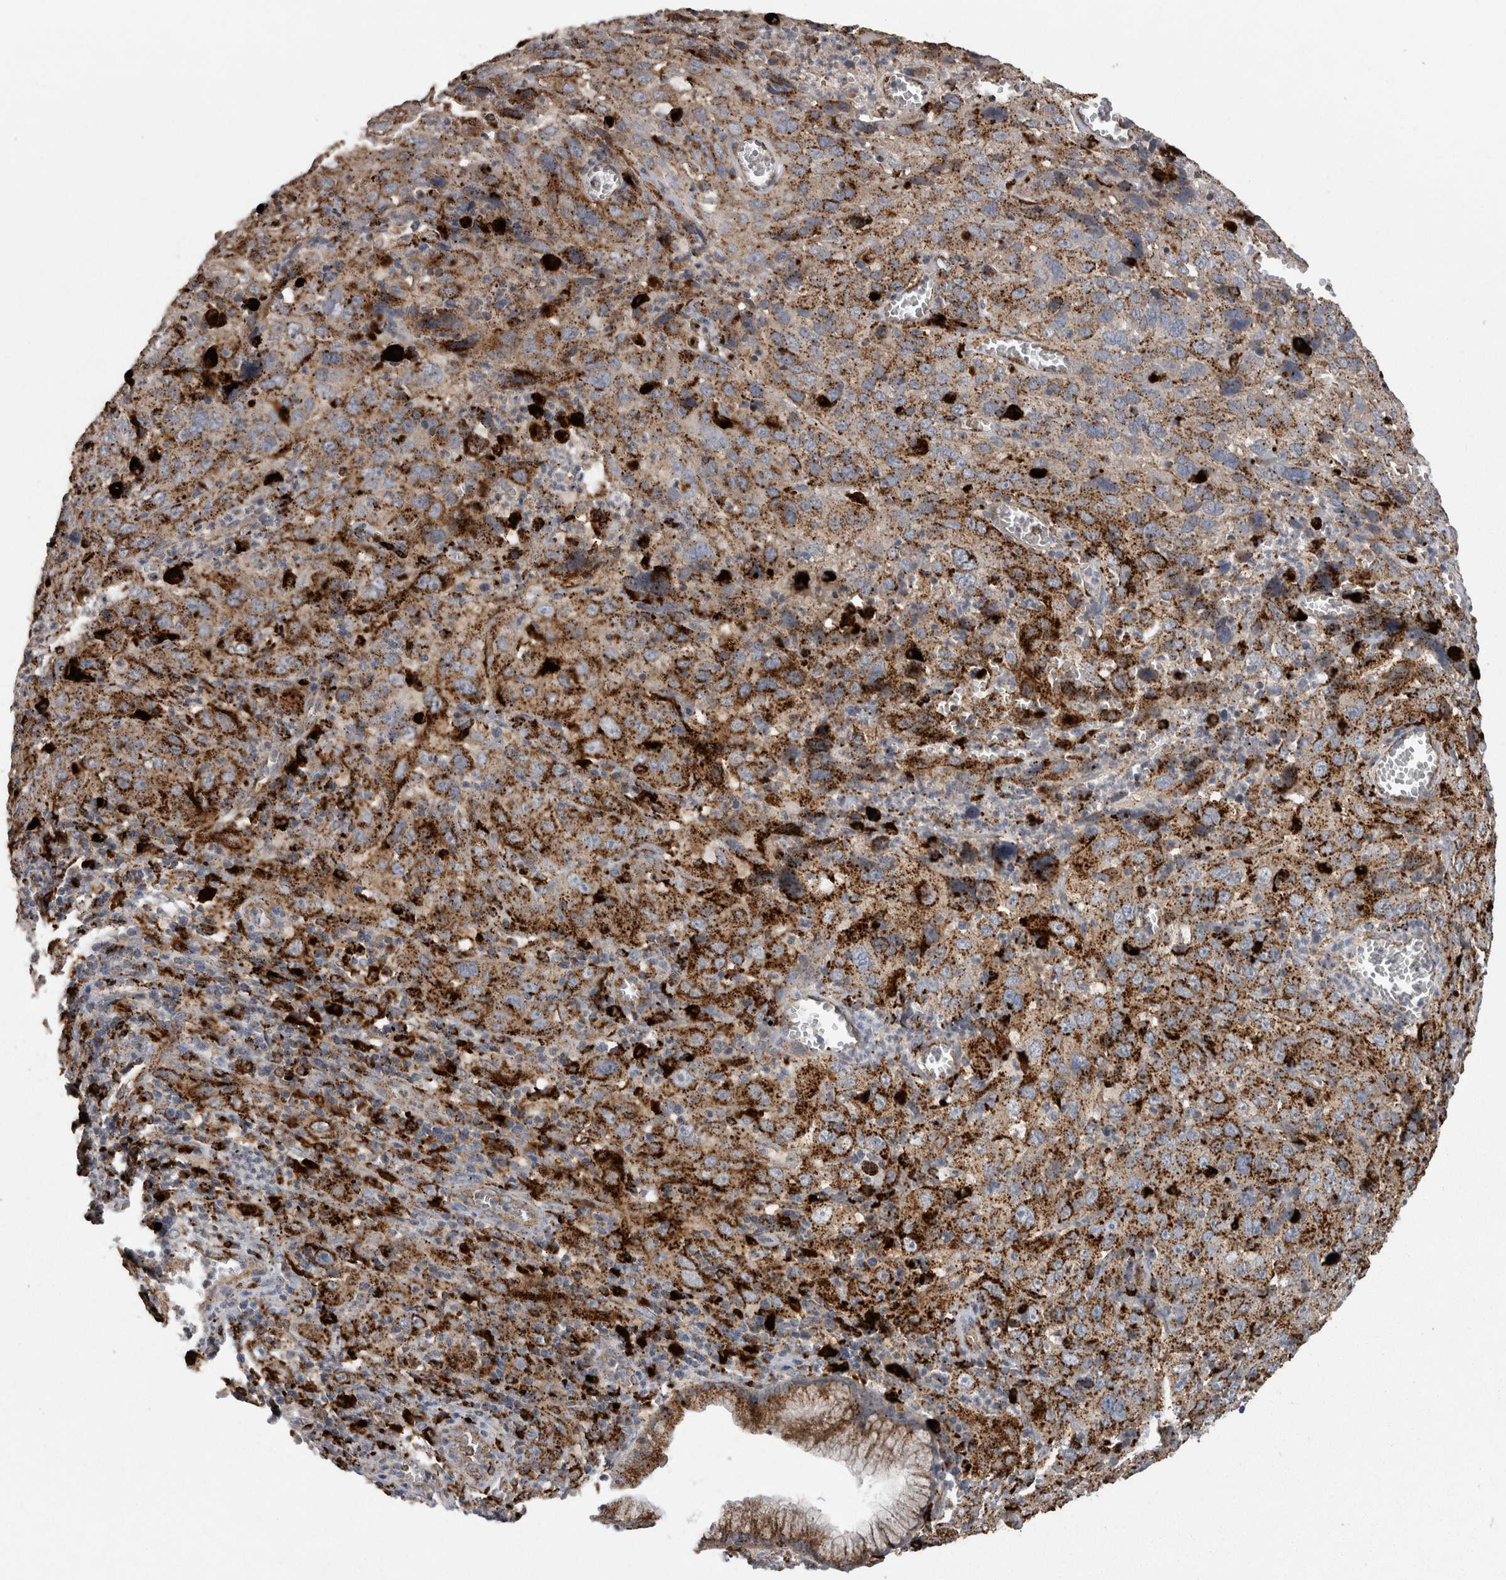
{"staining": {"intensity": "moderate", "quantity": ">75%", "location": "cytoplasmic/membranous"}, "tissue": "cervical cancer", "cell_type": "Tumor cells", "image_type": "cancer", "snomed": [{"axis": "morphology", "description": "Squamous cell carcinoma, NOS"}, {"axis": "topography", "description": "Cervix"}], "caption": "A high-resolution micrograph shows IHC staining of cervical cancer (squamous cell carcinoma), which exhibits moderate cytoplasmic/membranous staining in approximately >75% of tumor cells.", "gene": "CTSZ", "patient": {"sex": "female", "age": 32}}